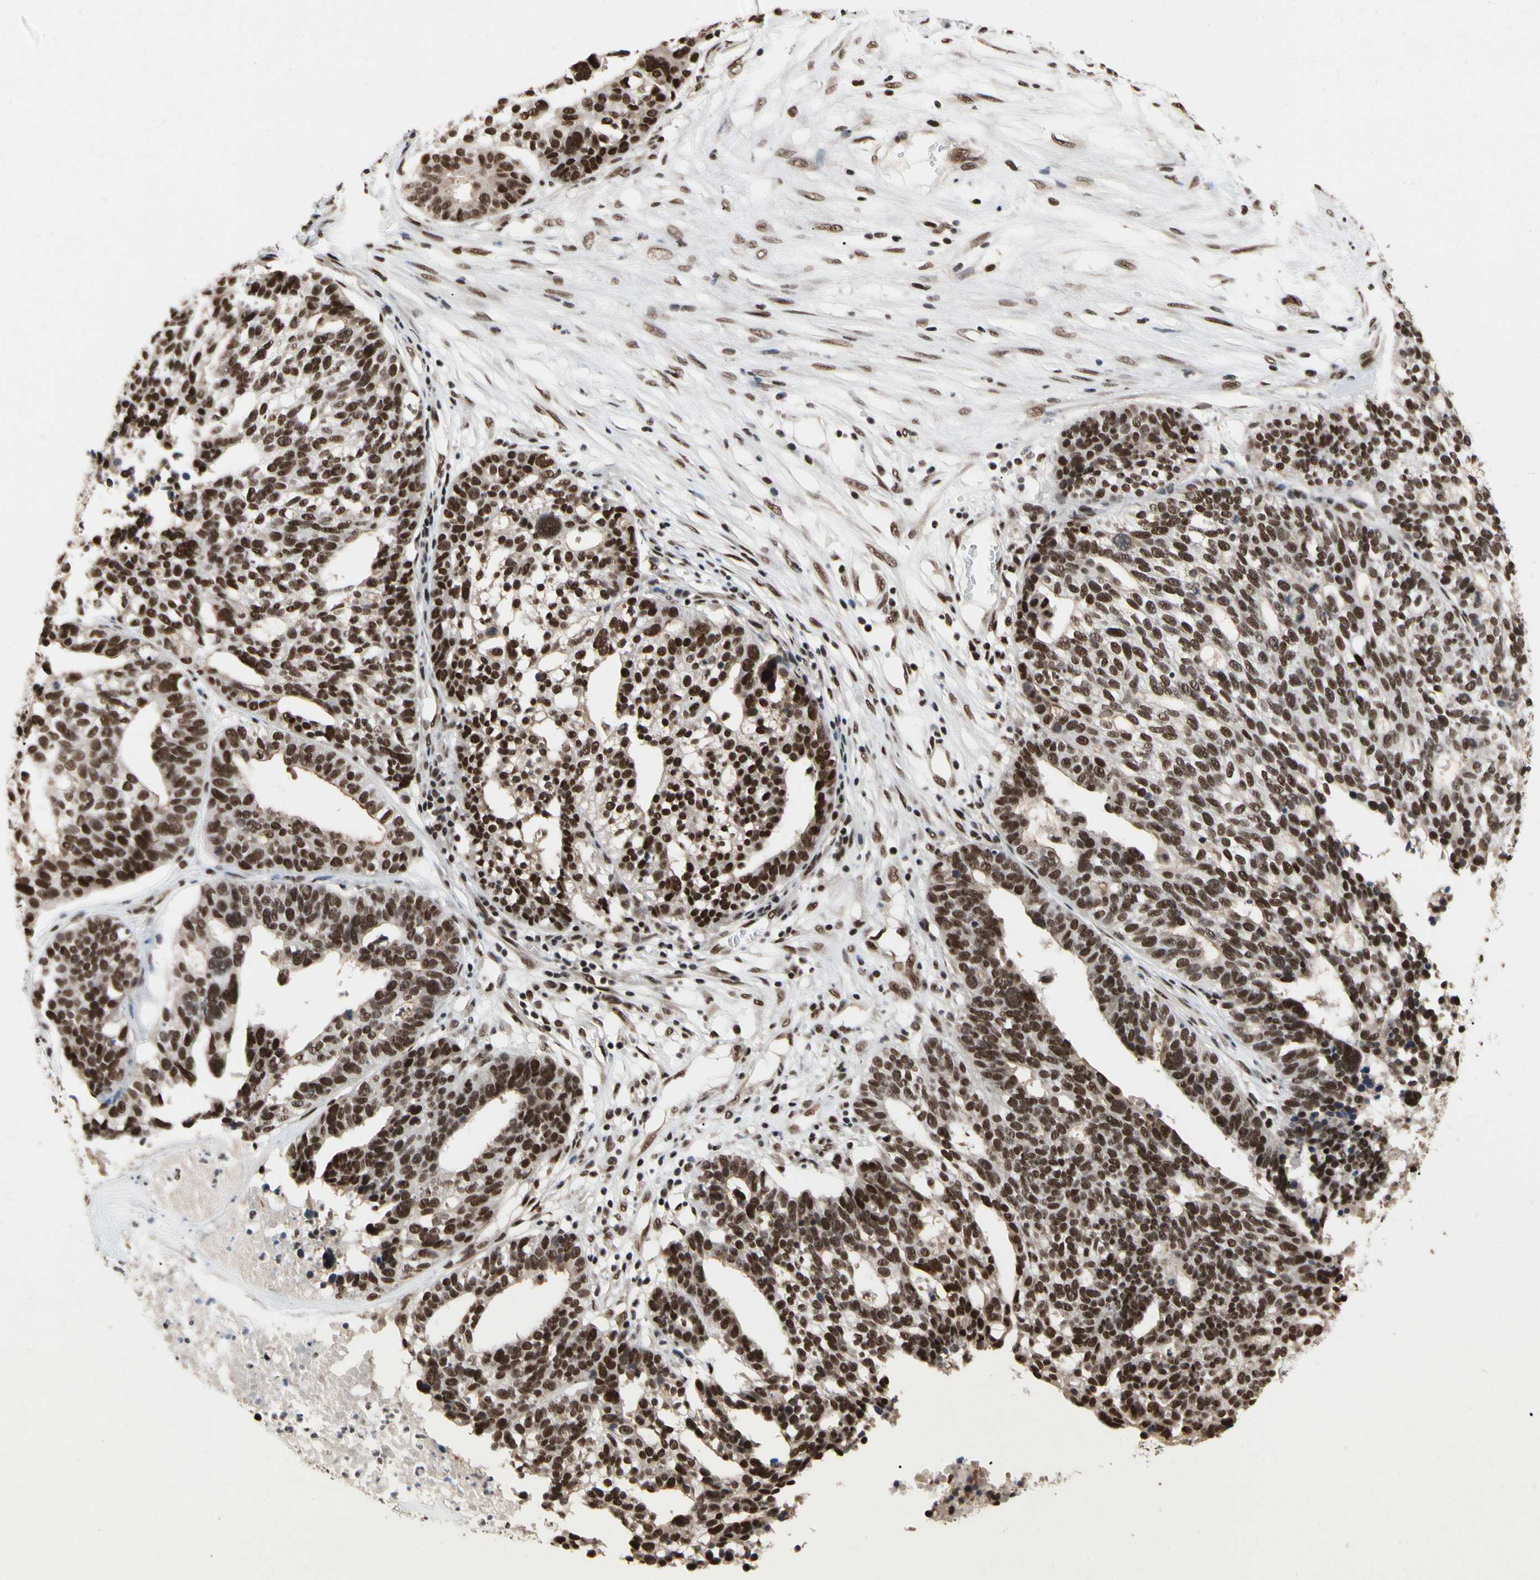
{"staining": {"intensity": "strong", "quantity": ">75%", "location": "nuclear"}, "tissue": "ovarian cancer", "cell_type": "Tumor cells", "image_type": "cancer", "snomed": [{"axis": "morphology", "description": "Cystadenocarcinoma, serous, NOS"}, {"axis": "topography", "description": "Ovary"}], "caption": "An image of human ovarian cancer (serous cystadenocarcinoma) stained for a protein reveals strong nuclear brown staining in tumor cells.", "gene": "FAM98B", "patient": {"sex": "female", "age": 59}}